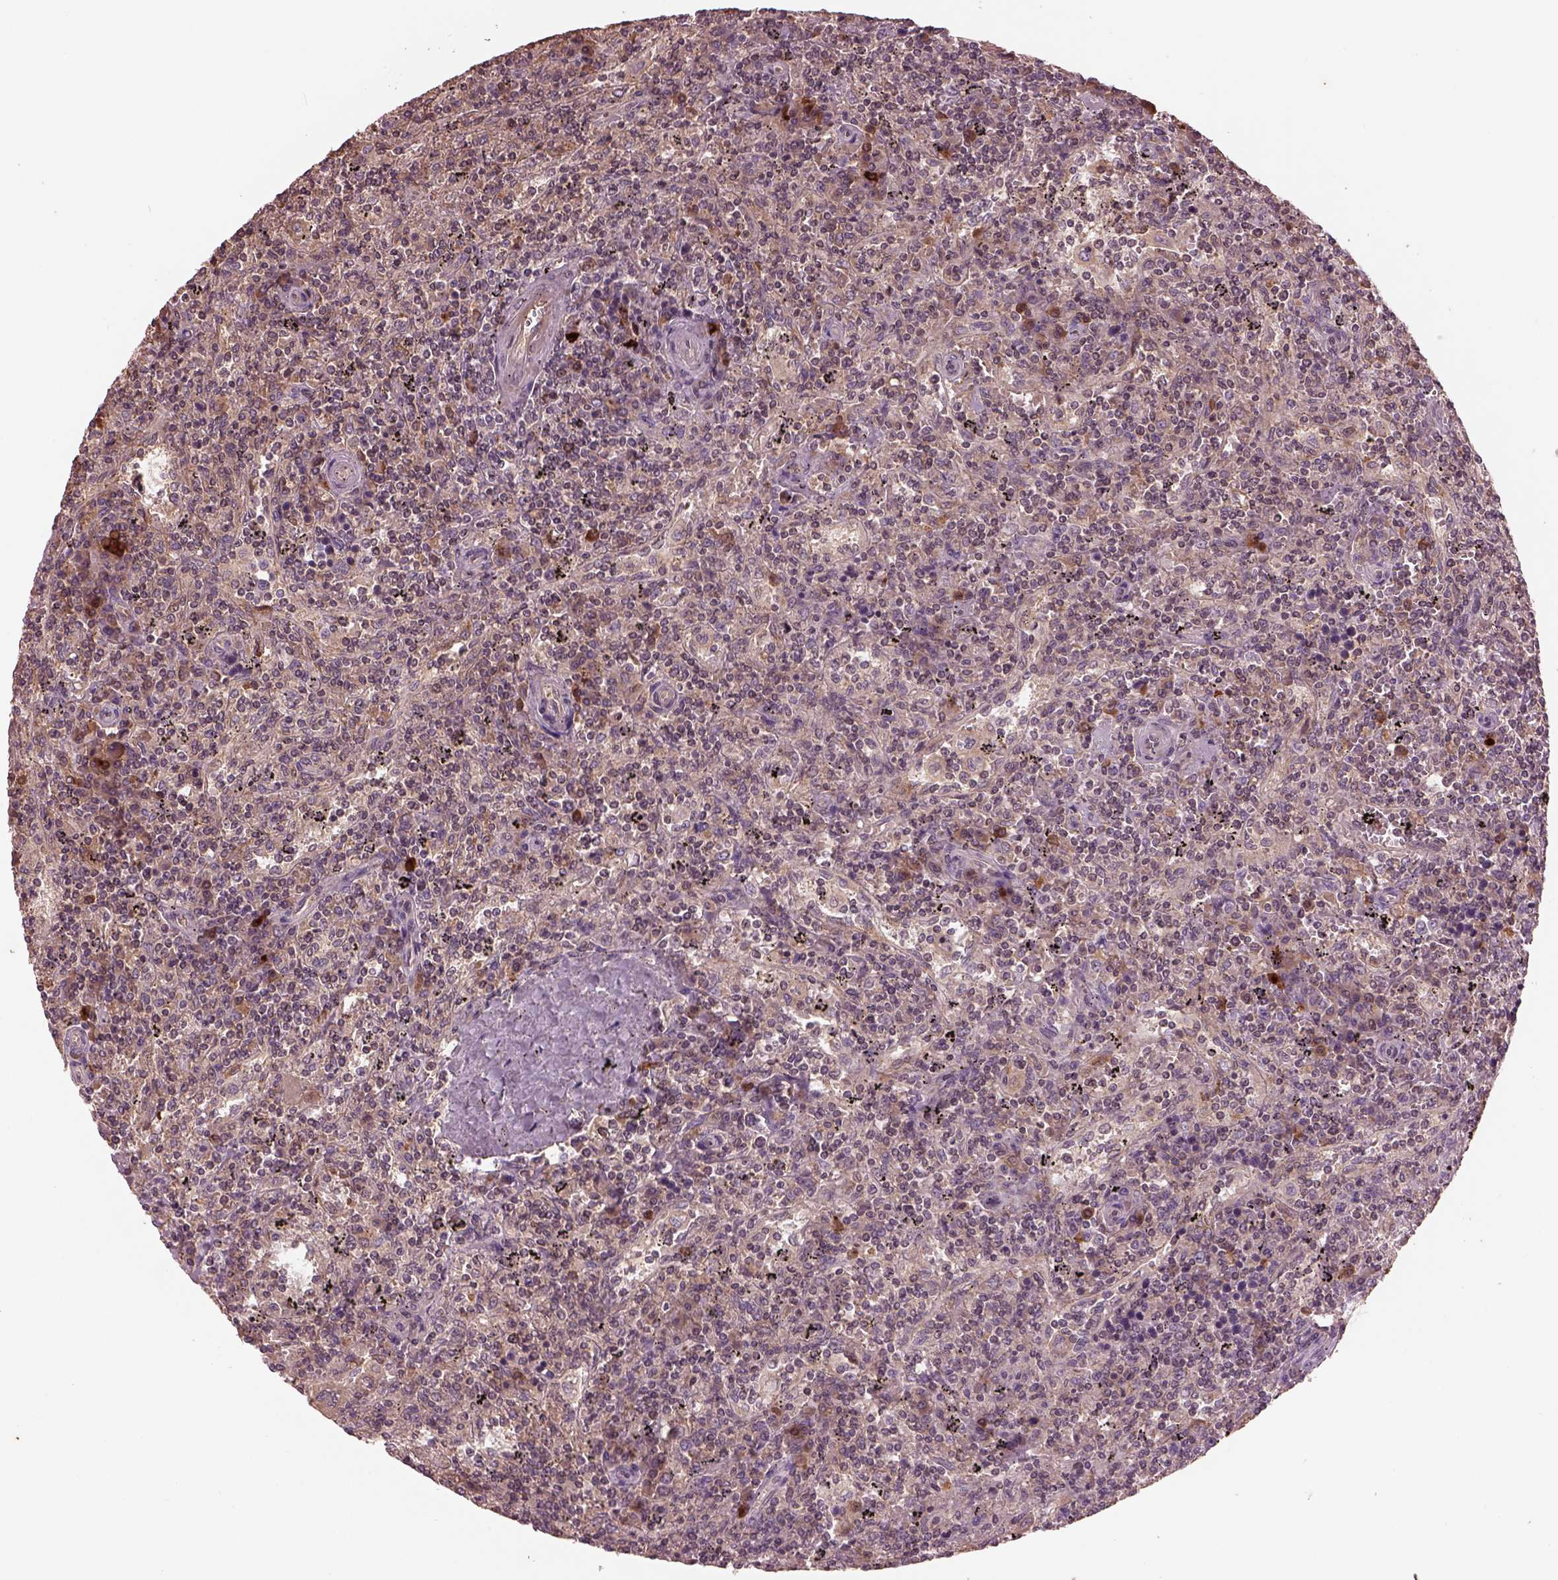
{"staining": {"intensity": "negative", "quantity": "none", "location": "none"}, "tissue": "lymphoma", "cell_type": "Tumor cells", "image_type": "cancer", "snomed": [{"axis": "morphology", "description": "Malignant lymphoma, non-Hodgkin's type, Low grade"}, {"axis": "topography", "description": "Spleen"}], "caption": "Tumor cells are negative for protein expression in human lymphoma.", "gene": "PTX4", "patient": {"sex": "male", "age": 62}}